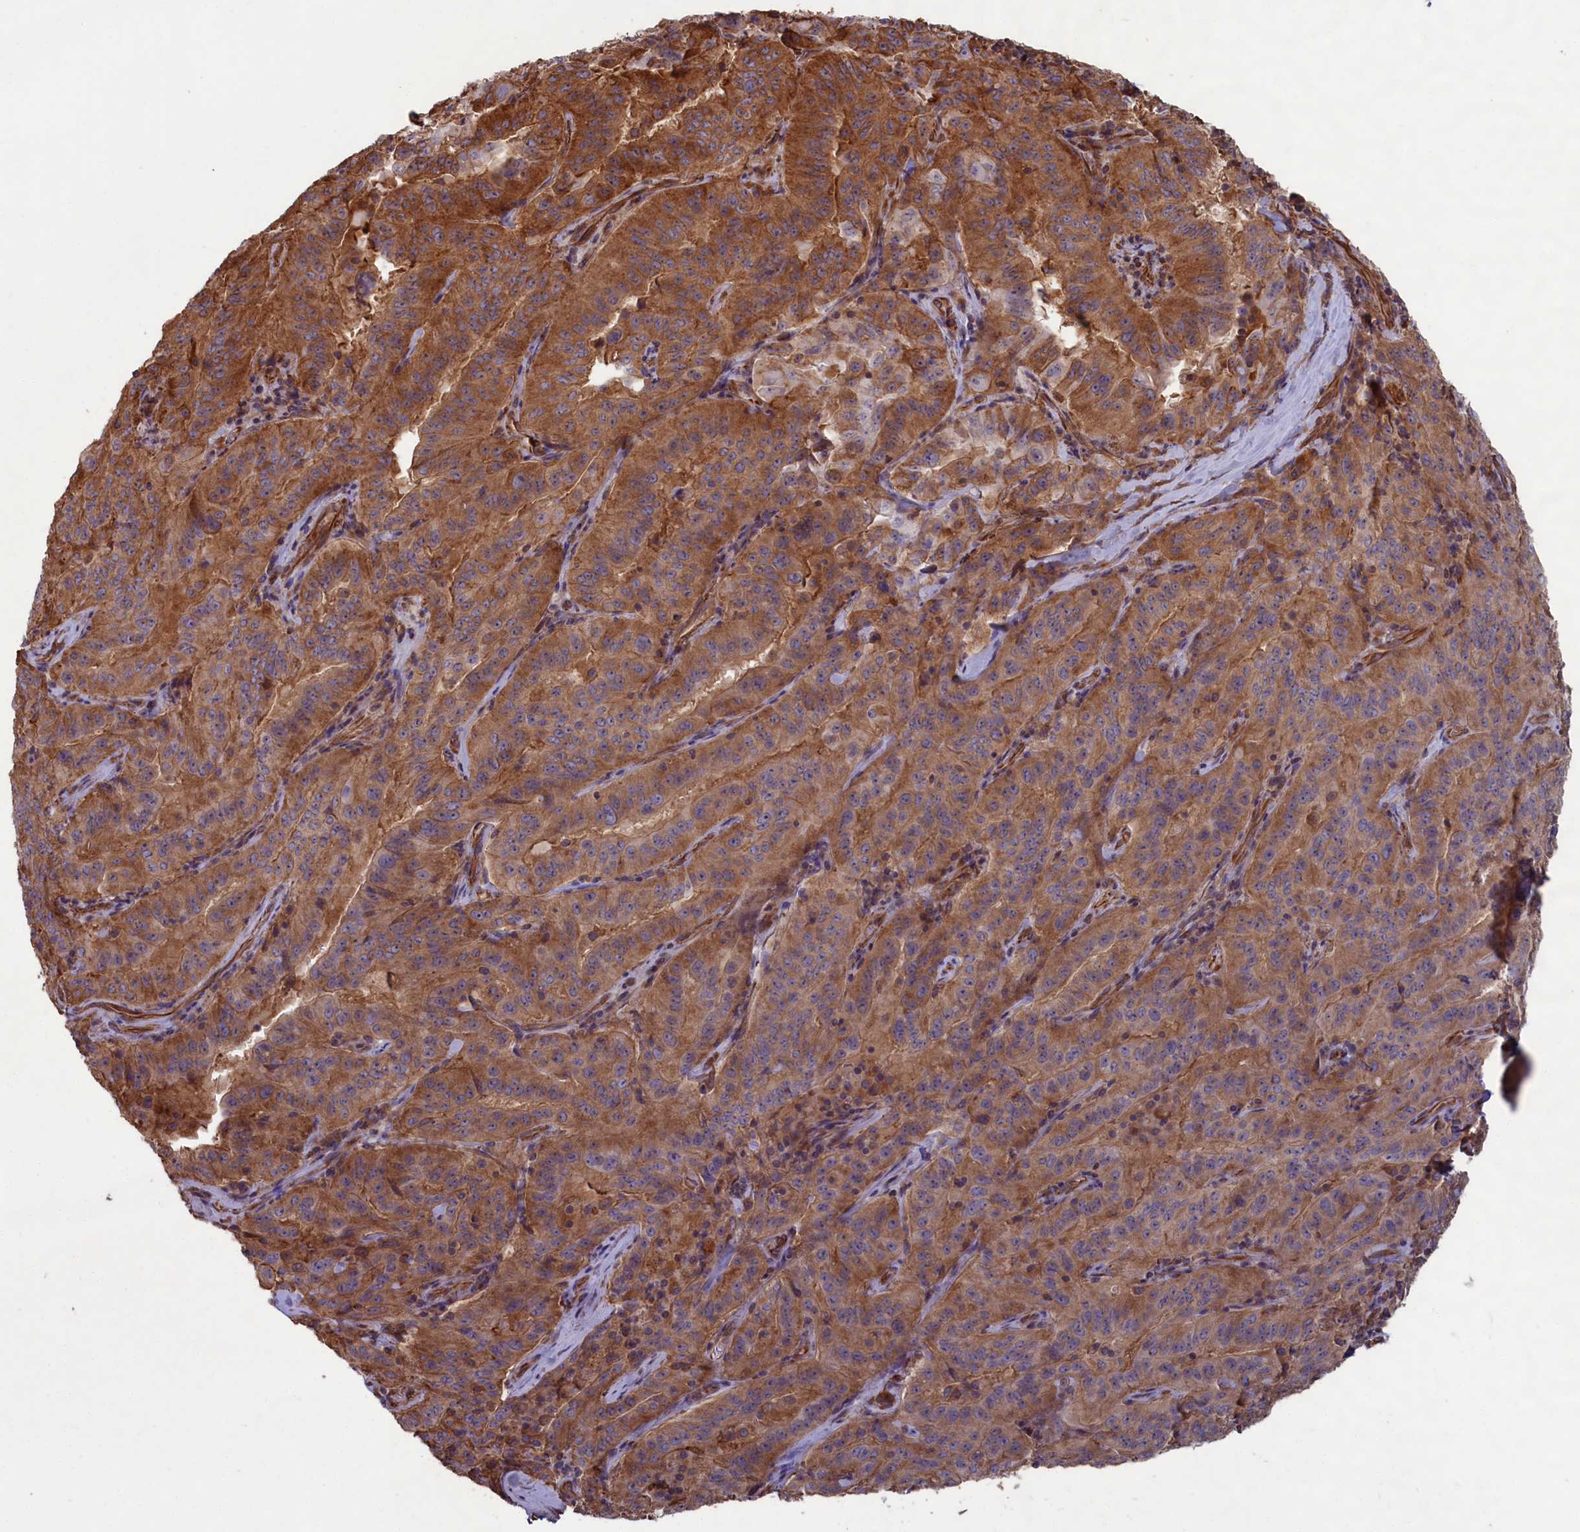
{"staining": {"intensity": "moderate", "quantity": ">75%", "location": "cytoplasmic/membranous"}, "tissue": "pancreatic cancer", "cell_type": "Tumor cells", "image_type": "cancer", "snomed": [{"axis": "morphology", "description": "Adenocarcinoma, NOS"}, {"axis": "topography", "description": "Pancreas"}], "caption": "Human pancreatic cancer stained with a brown dye demonstrates moderate cytoplasmic/membranous positive positivity in about >75% of tumor cells.", "gene": "CCDC124", "patient": {"sex": "male", "age": 63}}